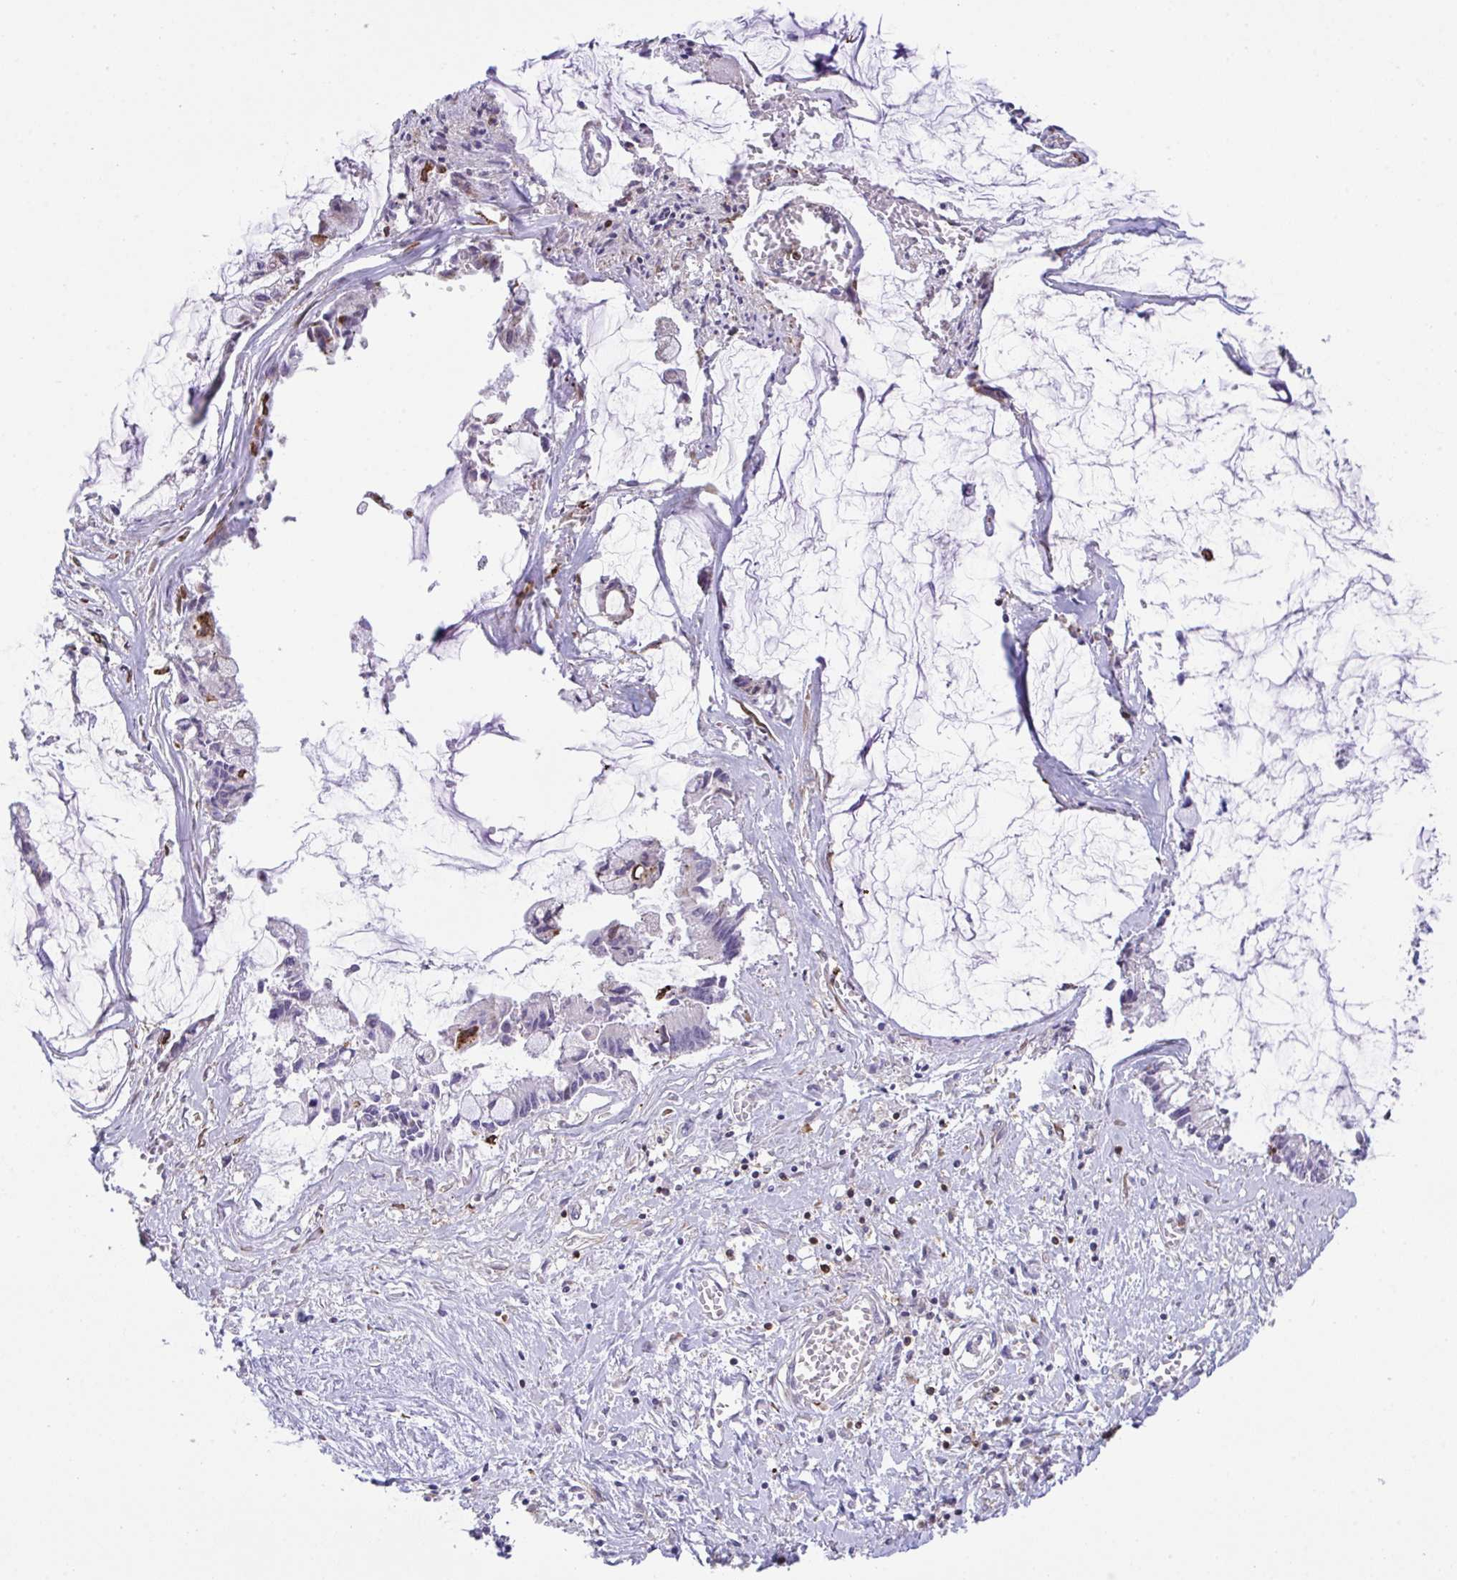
{"staining": {"intensity": "negative", "quantity": "none", "location": "none"}, "tissue": "ovarian cancer", "cell_type": "Tumor cells", "image_type": "cancer", "snomed": [{"axis": "morphology", "description": "Cystadenocarcinoma, mucinous, NOS"}, {"axis": "topography", "description": "Ovary"}], "caption": "There is no significant positivity in tumor cells of ovarian mucinous cystadenocarcinoma.", "gene": "PPIH", "patient": {"sex": "female", "age": 90}}